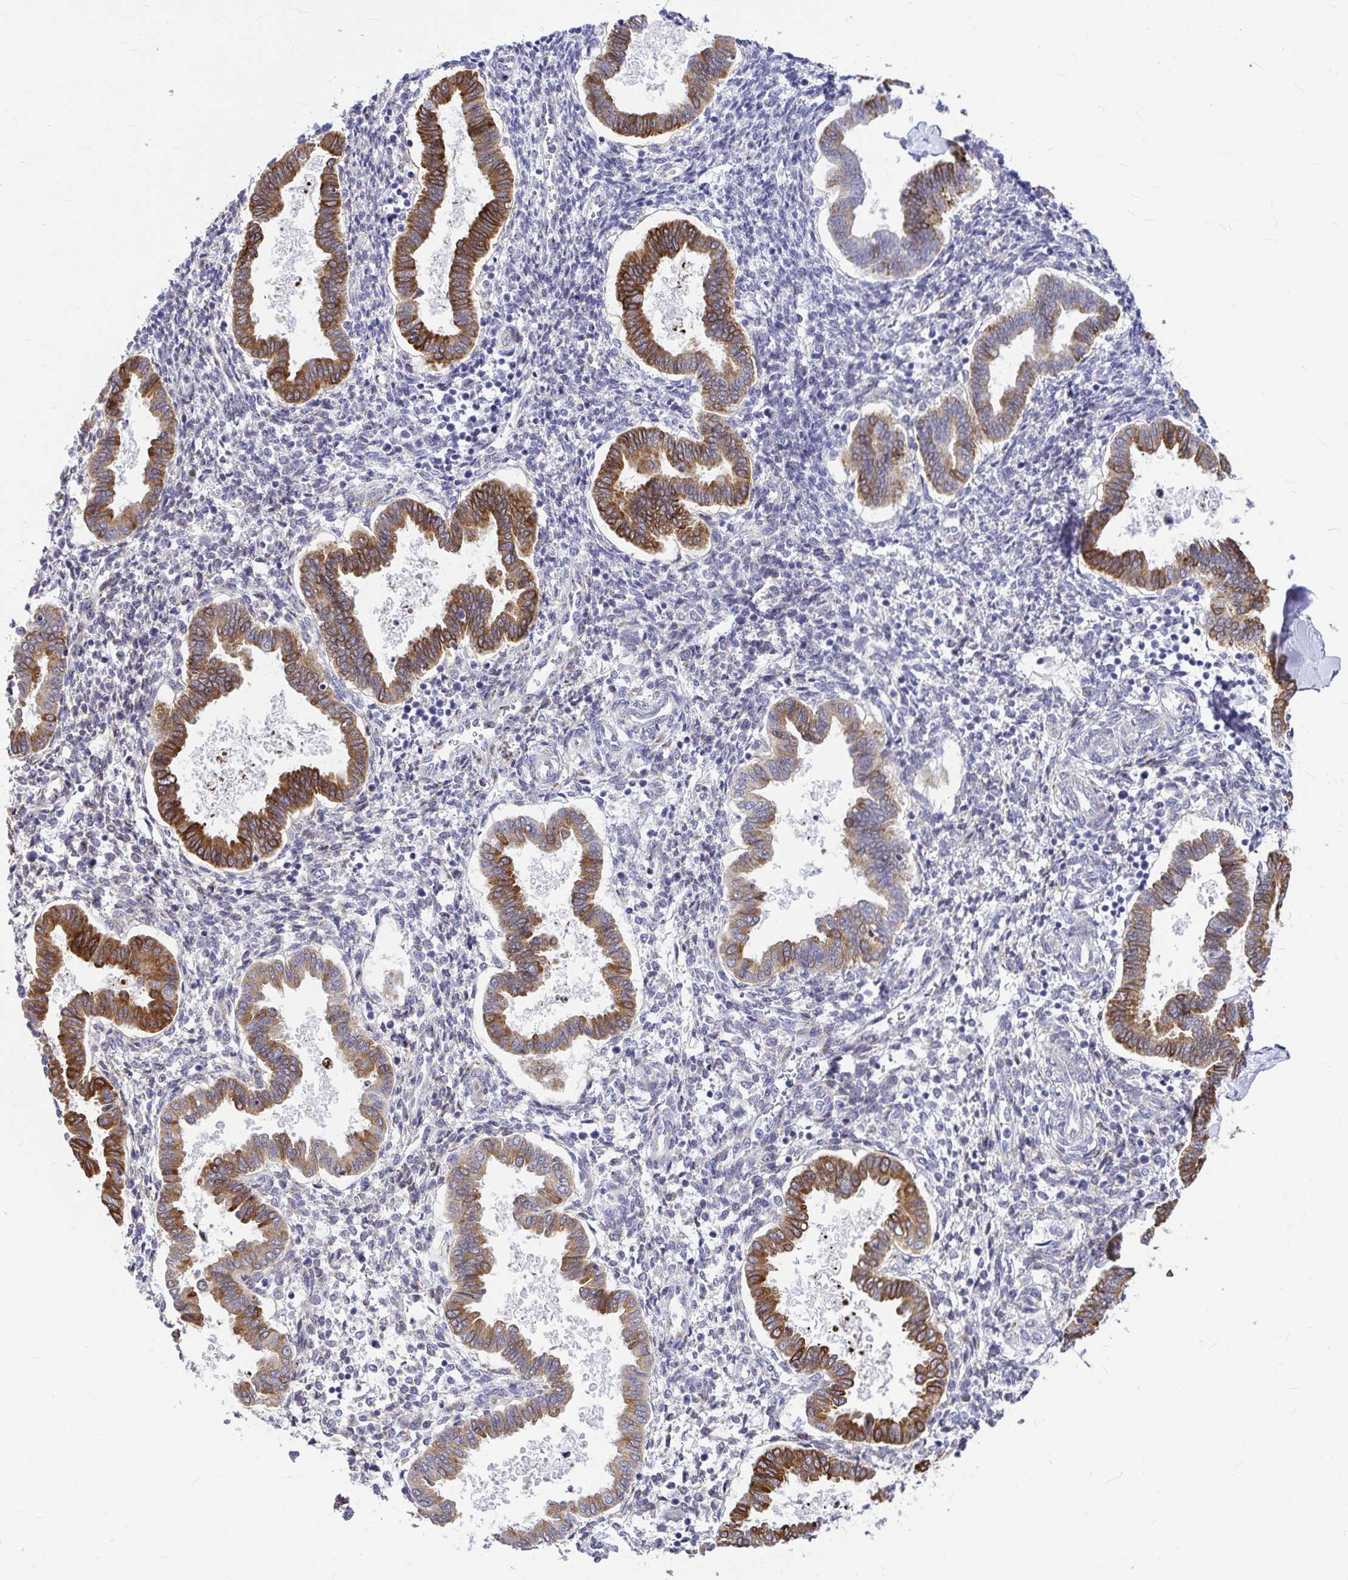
{"staining": {"intensity": "negative", "quantity": "none", "location": "none"}, "tissue": "endometrium", "cell_type": "Cells in endometrial stroma", "image_type": "normal", "snomed": [{"axis": "morphology", "description": "Normal tissue, NOS"}, {"axis": "topography", "description": "Endometrium"}], "caption": "IHC image of unremarkable endometrium stained for a protein (brown), which reveals no staining in cells in endometrial stroma. (DAB (3,3'-diaminobenzidine) immunohistochemistry visualized using brightfield microscopy, high magnification).", "gene": "GABBR2", "patient": {"sex": "female", "age": 24}}